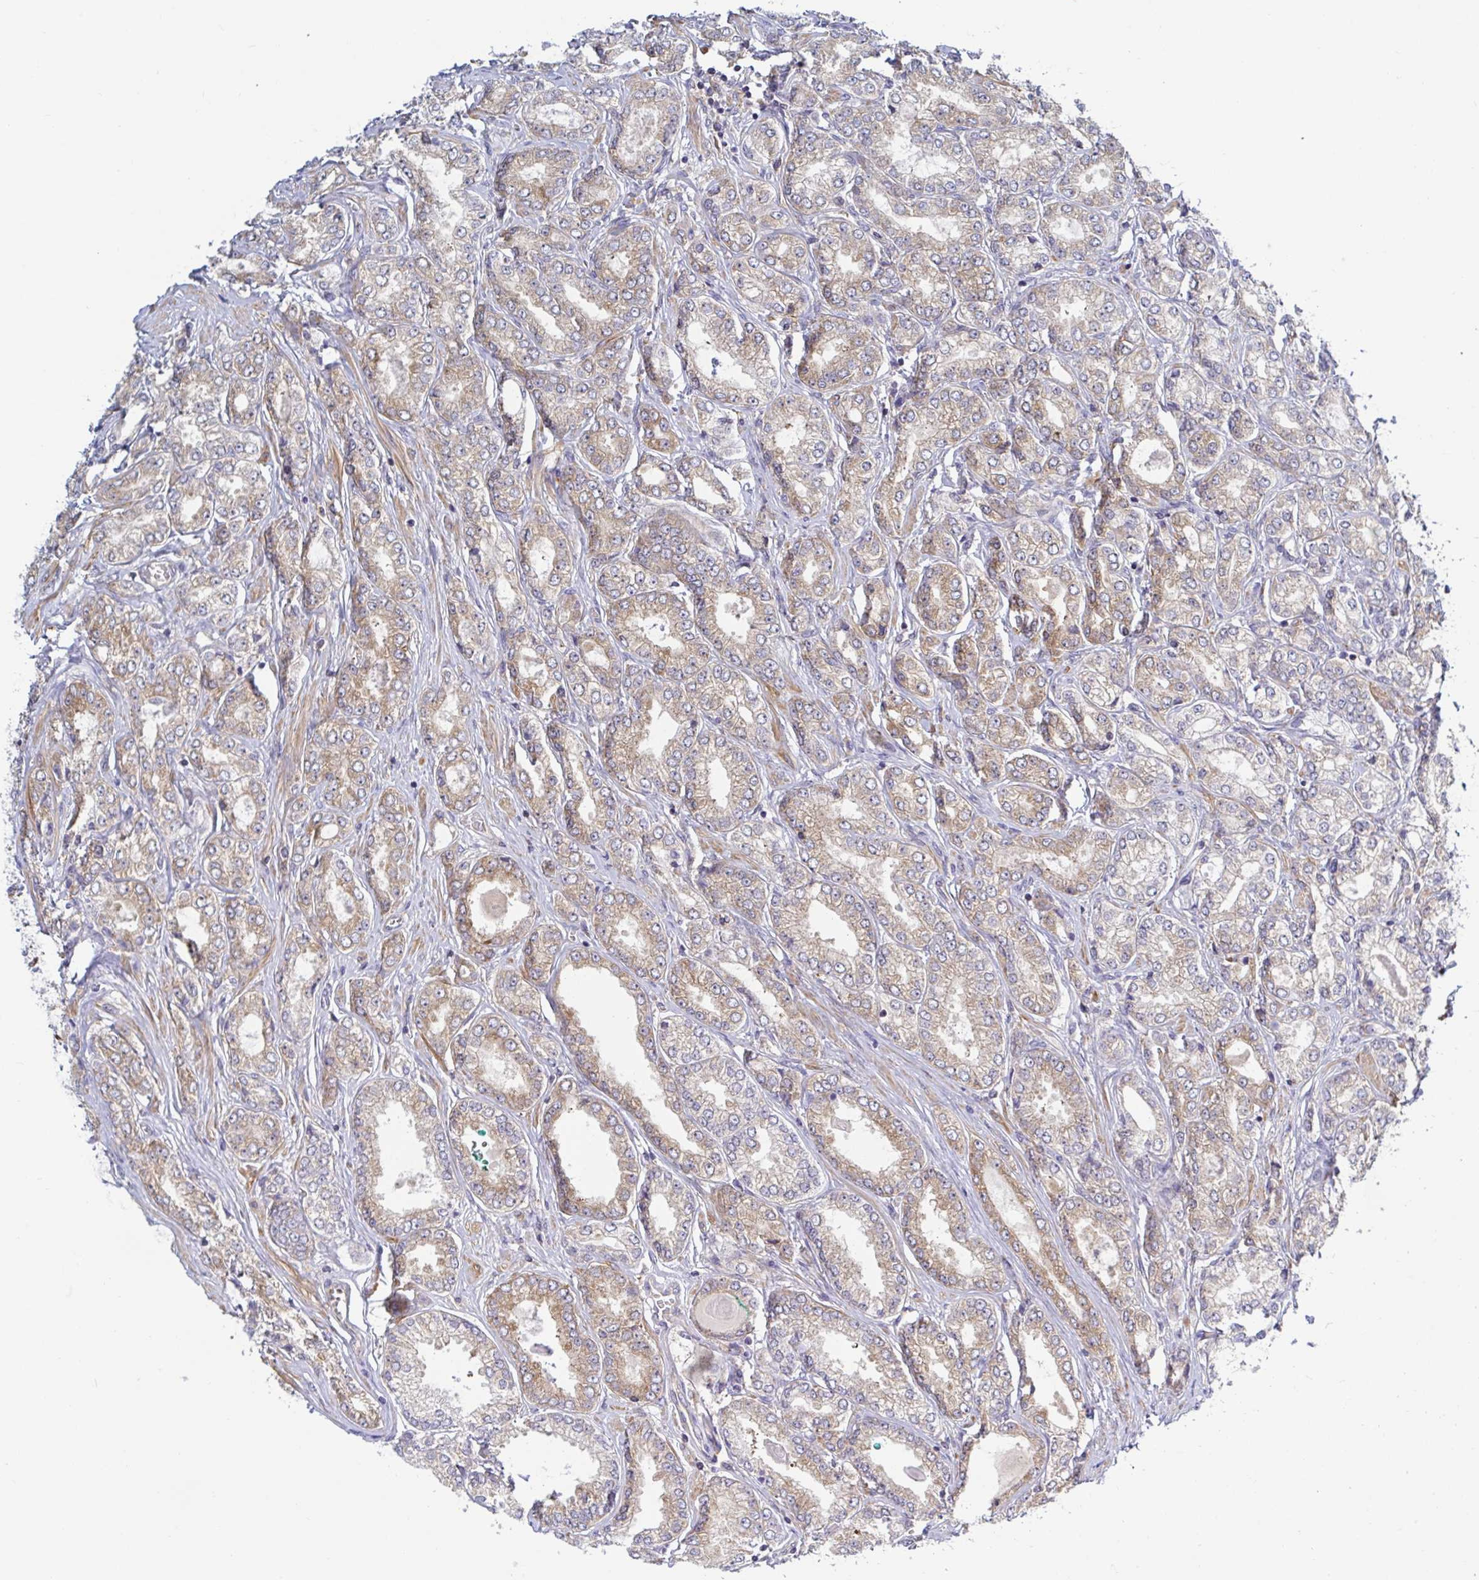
{"staining": {"intensity": "weak", "quantity": ">75%", "location": "cytoplasmic/membranous"}, "tissue": "prostate cancer", "cell_type": "Tumor cells", "image_type": "cancer", "snomed": [{"axis": "morphology", "description": "Adenocarcinoma, High grade"}, {"axis": "topography", "description": "Prostate"}], "caption": "Prostate high-grade adenocarcinoma stained with a brown dye demonstrates weak cytoplasmic/membranous positive staining in approximately >75% of tumor cells.", "gene": "LARP1", "patient": {"sex": "male", "age": 68}}